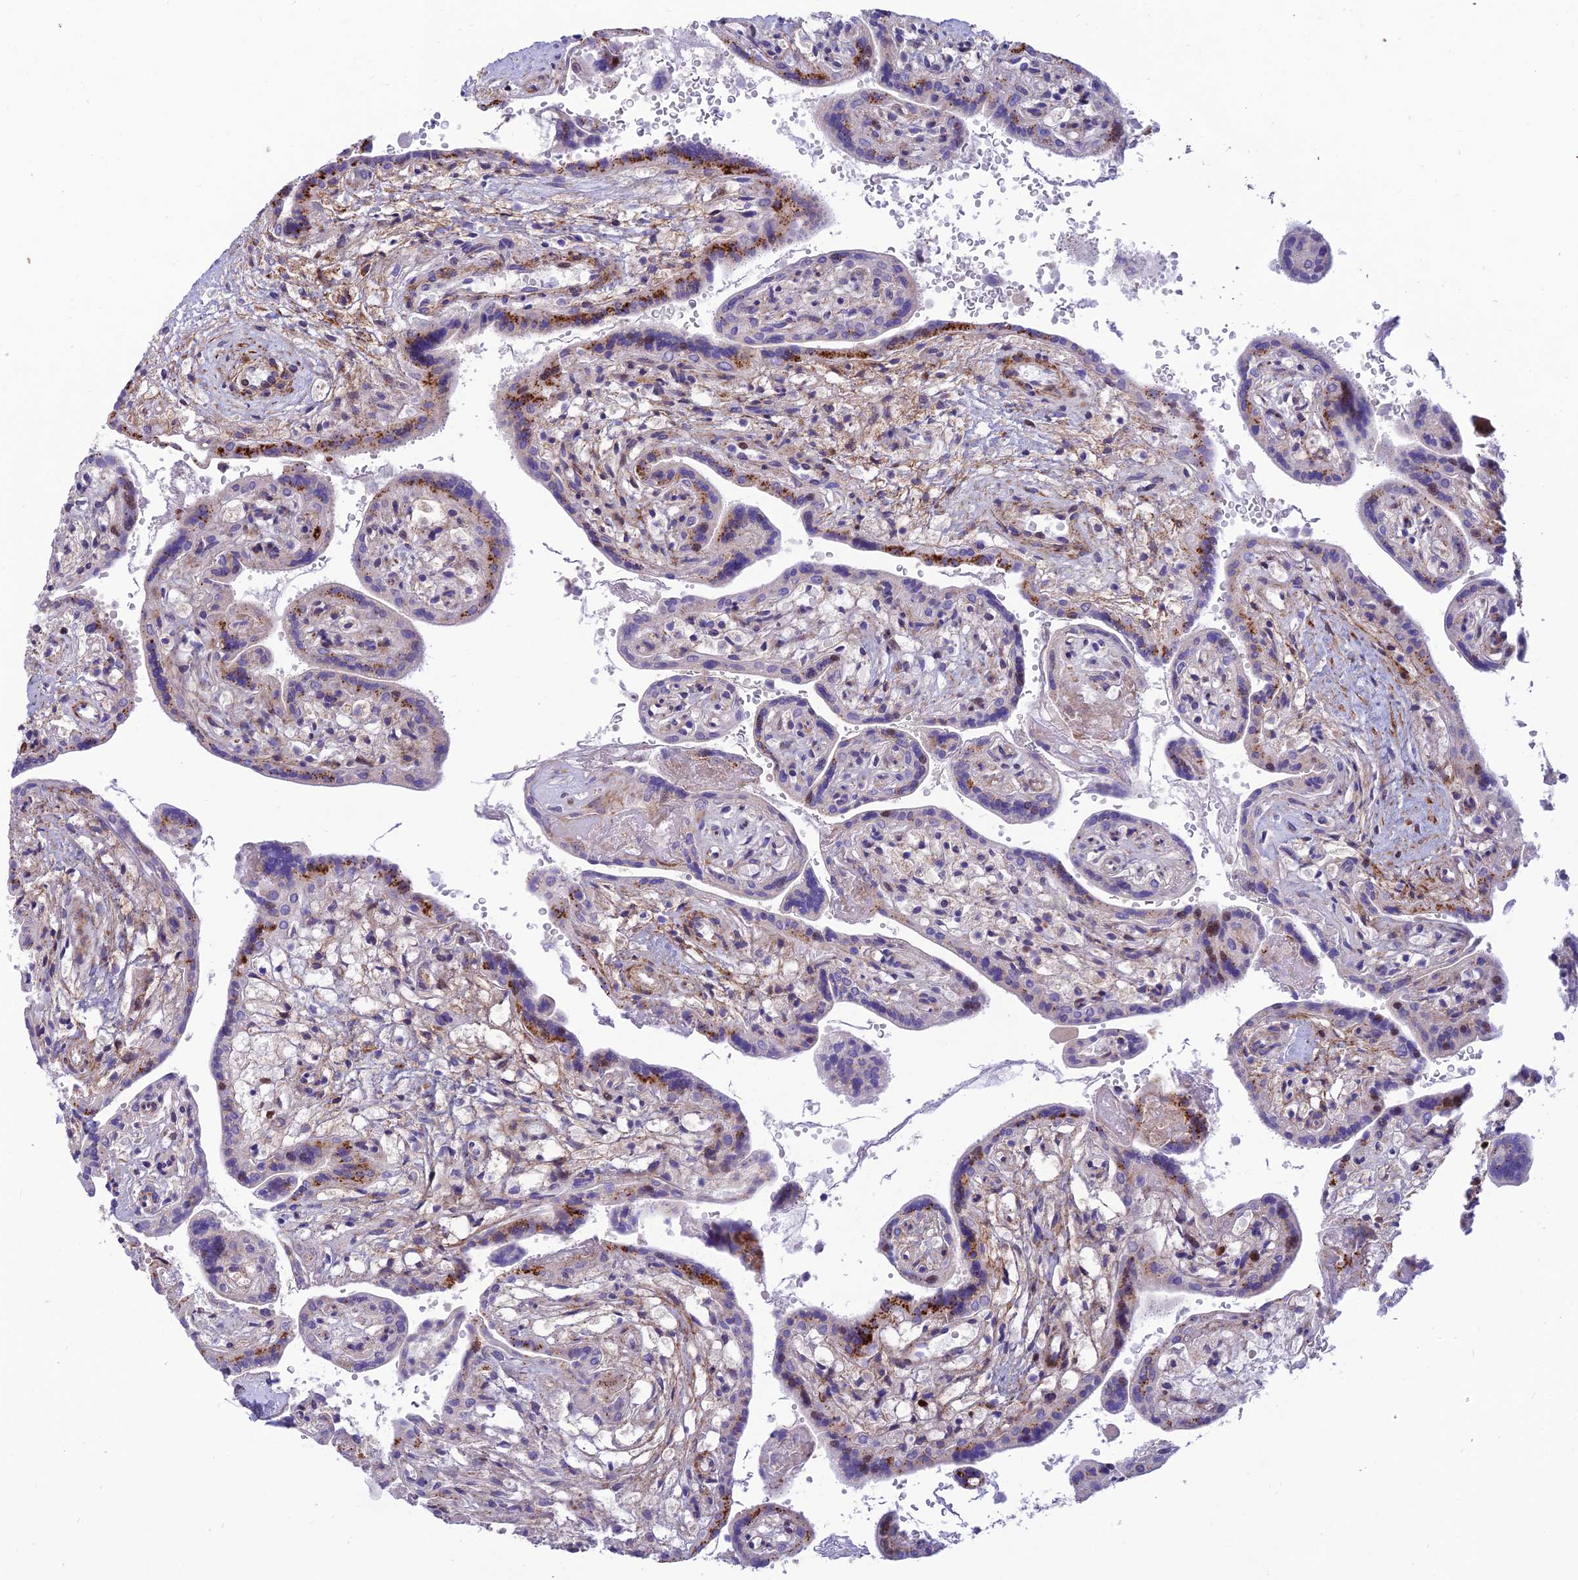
{"staining": {"intensity": "strong", "quantity": "<25%", "location": "cytoplasmic/membranous"}, "tissue": "placenta", "cell_type": "Trophoblastic cells", "image_type": "normal", "snomed": [{"axis": "morphology", "description": "Normal tissue, NOS"}, {"axis": "topography", "description": "Placenta"}], "caption": "Unremarkable placenta reveals strong cytoplasmic/membranous expression in approximately <25% of trophoblastic cells The protein of interest is shown in brown color, while the nuclei are stained blue..", "gene": "KBTBD7", "patient": {"sex": "female", "age": 37}}